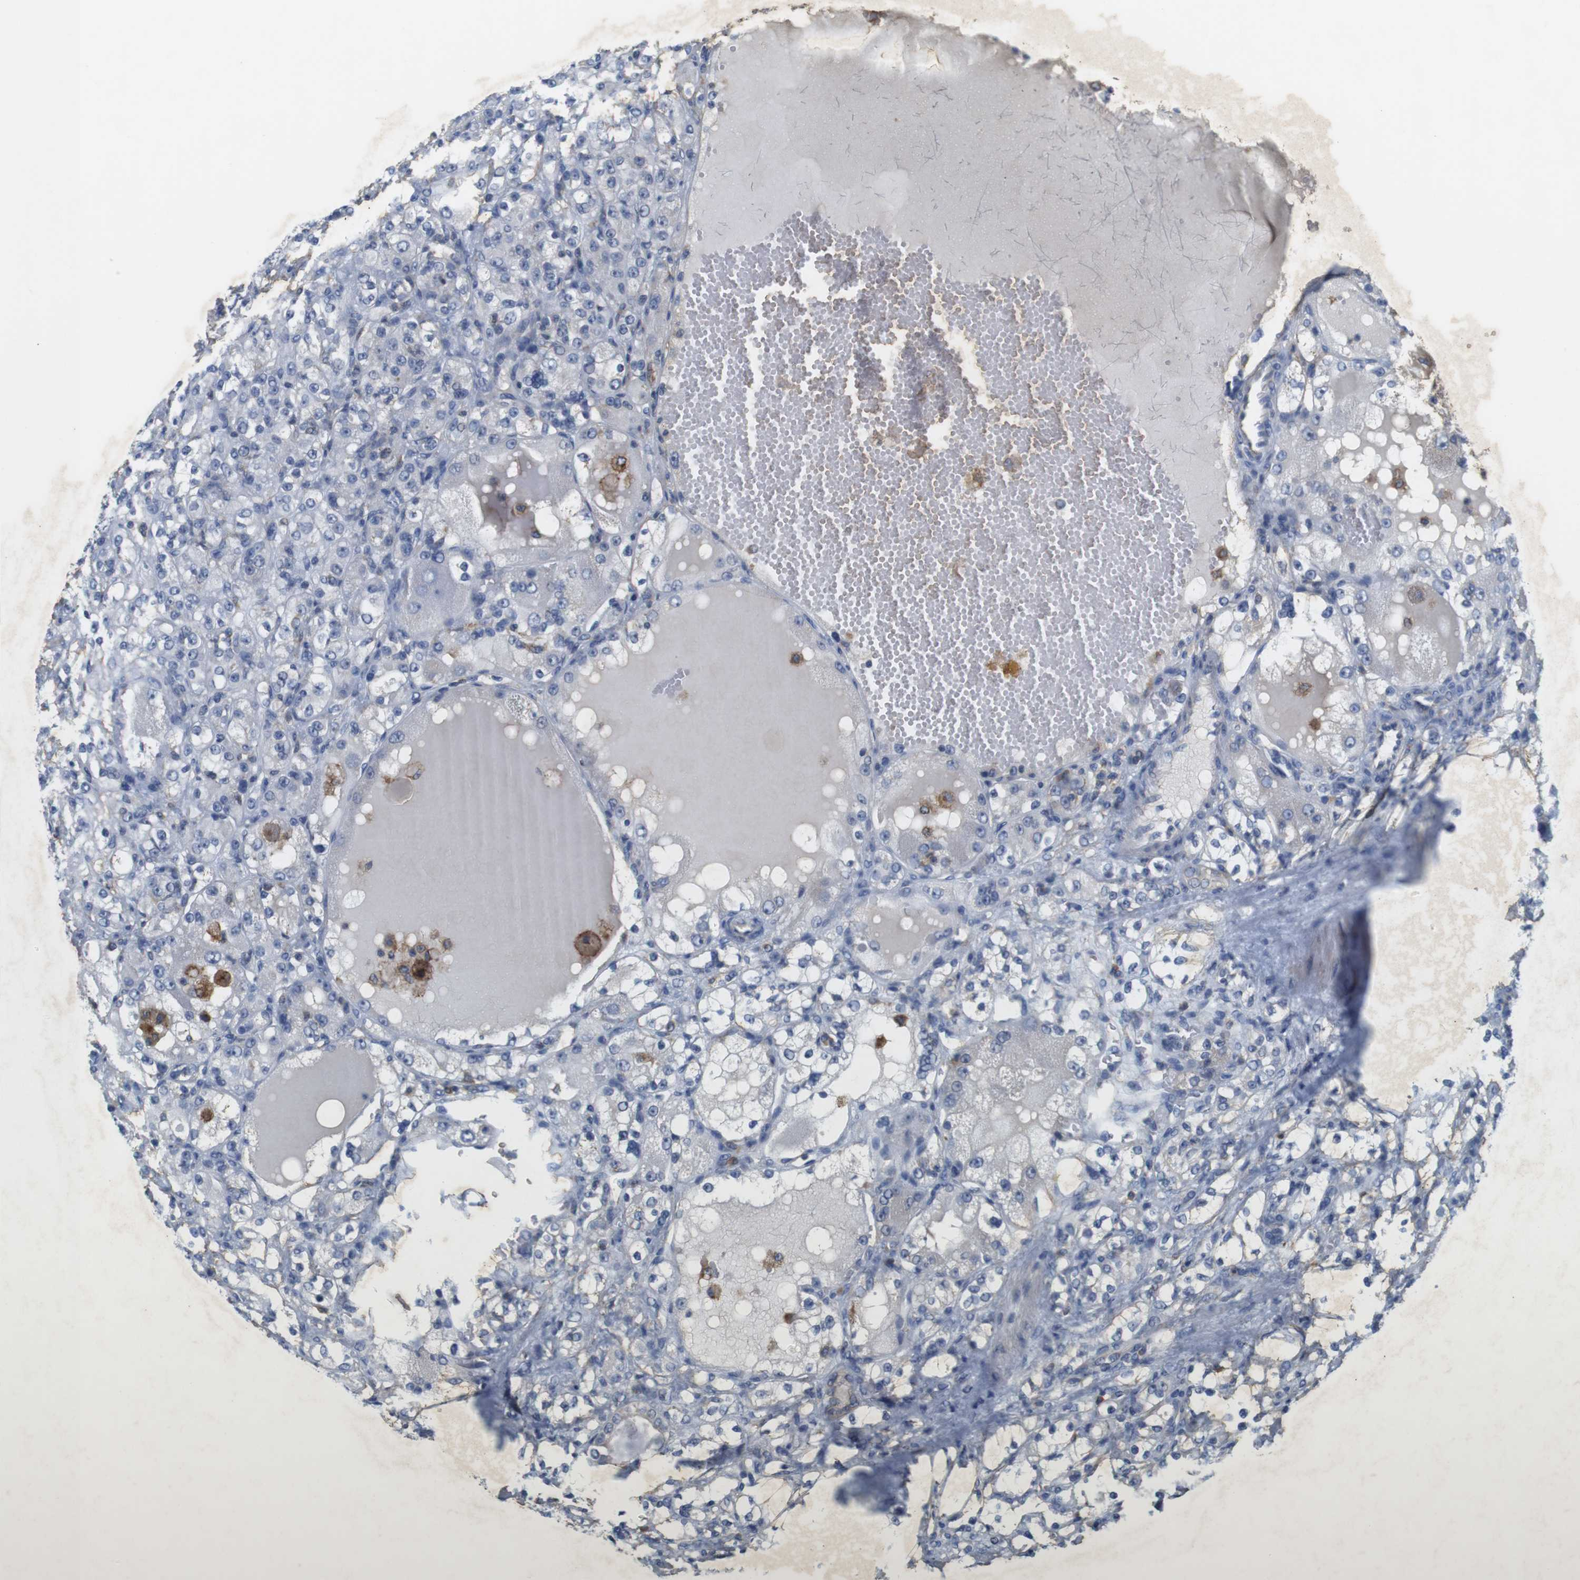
{"staining": {"intensity": "negative", "quantity": "none", "location": "none"}, "tissue": "renal cancer", "cell_type": "Tumor cells", "image_type": "cancer", "snomed": [{"axis": "morphology", "description": "Normal tissue, NOS"}, {"axis": "morphology", "description": "Adenocarcinoma, NOS"}, {"axis": "topography", "description": "Kidney"}], "caption": "There is no significant staining in tumor cells of adenocarcinoma (renal).", "gene": "CNGA2", "patient": {"sex": "male", "age": 61}}